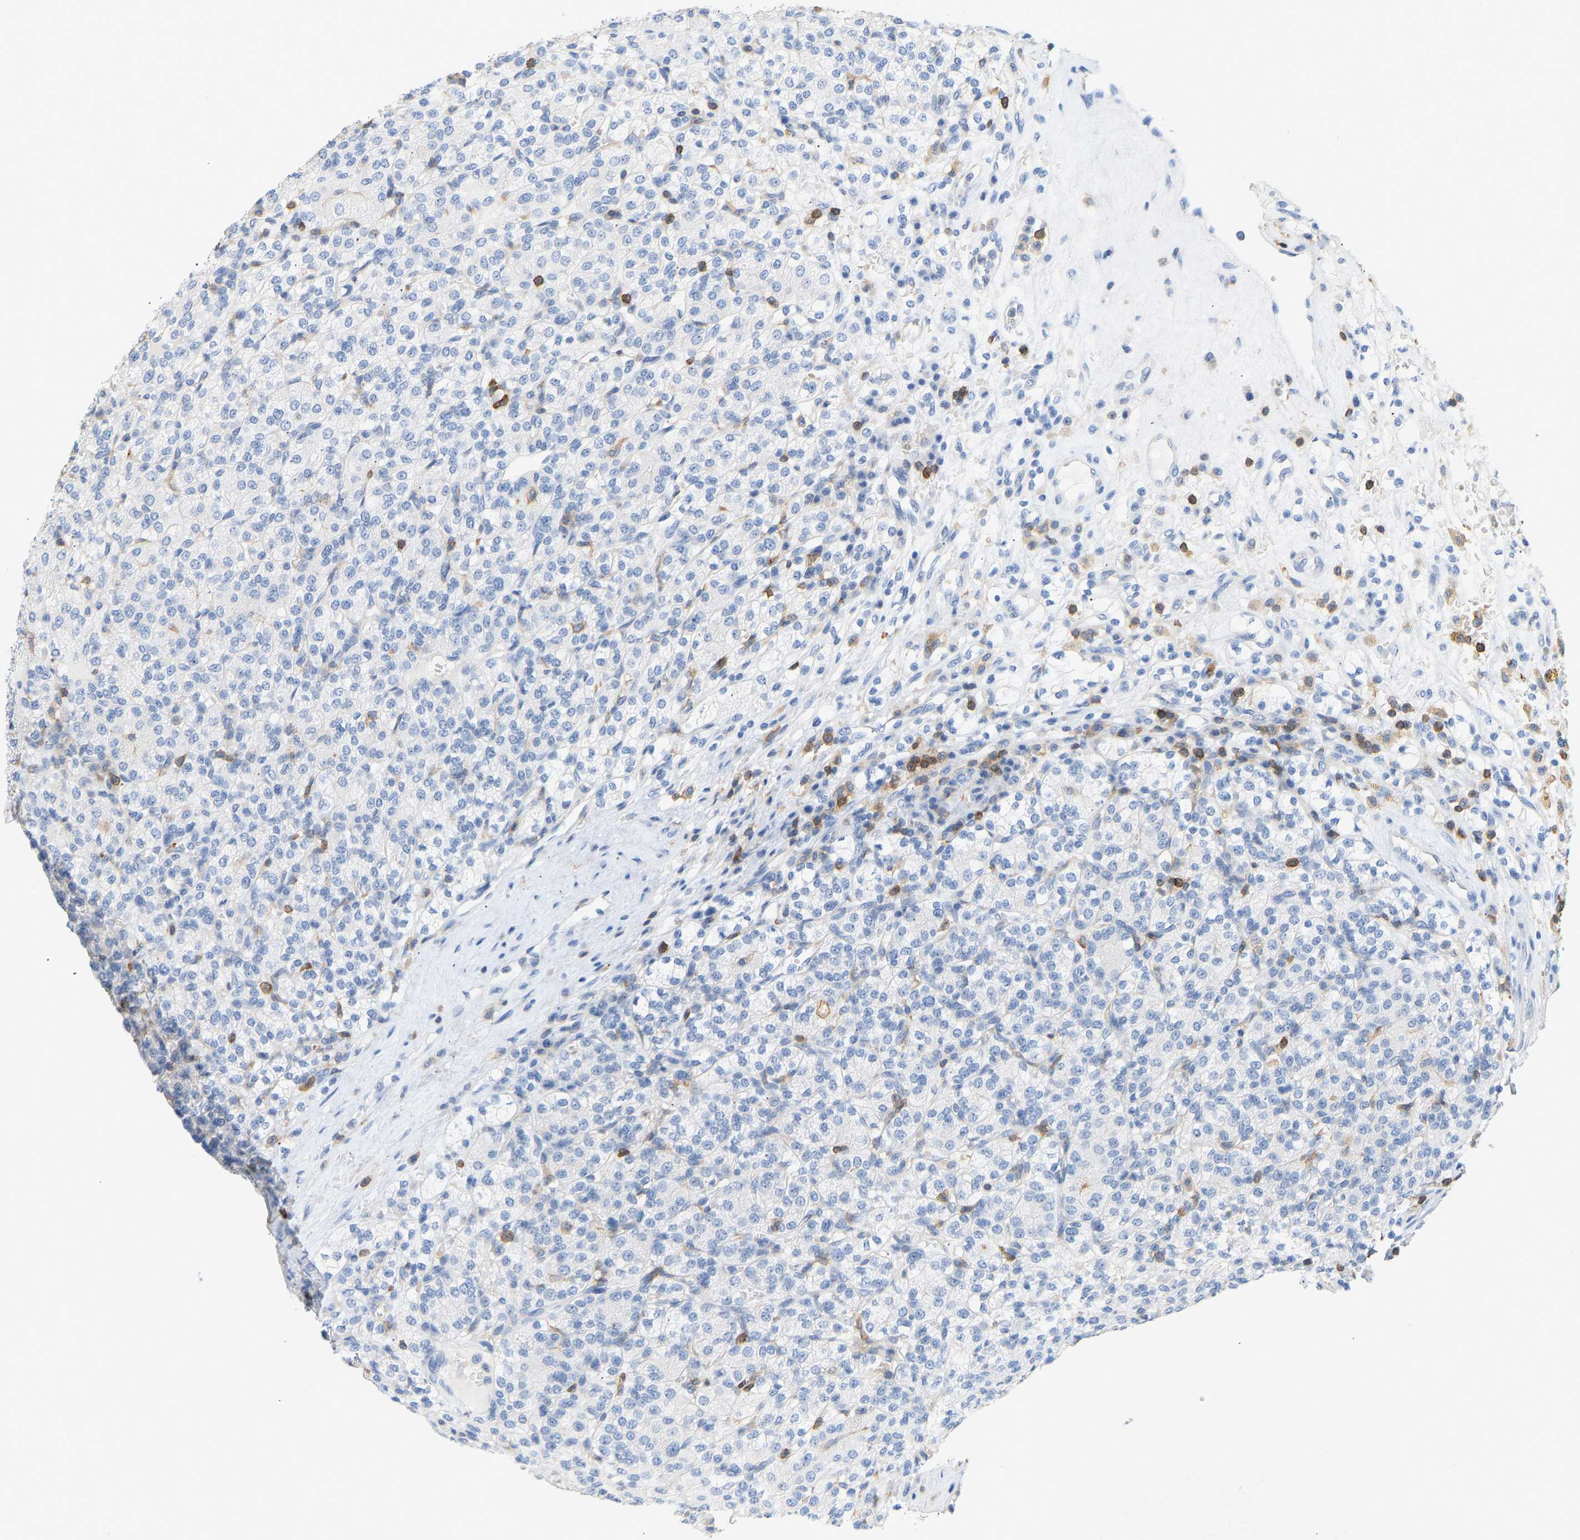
{"staining": {"intensity": "negative", "quantity": "none", "location": "none"}, "tissue": "renal cancer", "cell_type": "Tumor cells", "image_type": "cancer", "snomed": [{"axis": "morphology", "description": "Adenocarcinoma, NOS"}, {"axis": "topography", "description": "Kidney"}], "caption": "Immunohistochemical staining of human renal adenocarcinoma reveals no significant expression in tumor cells. (DAB (3,3'-diaminobenzidine) immunohistochemistry (IHC) visualized using brightfield microscopy, high magnification).", "gene": "EVL", "patient": {"sex": "male", "age": 77}}